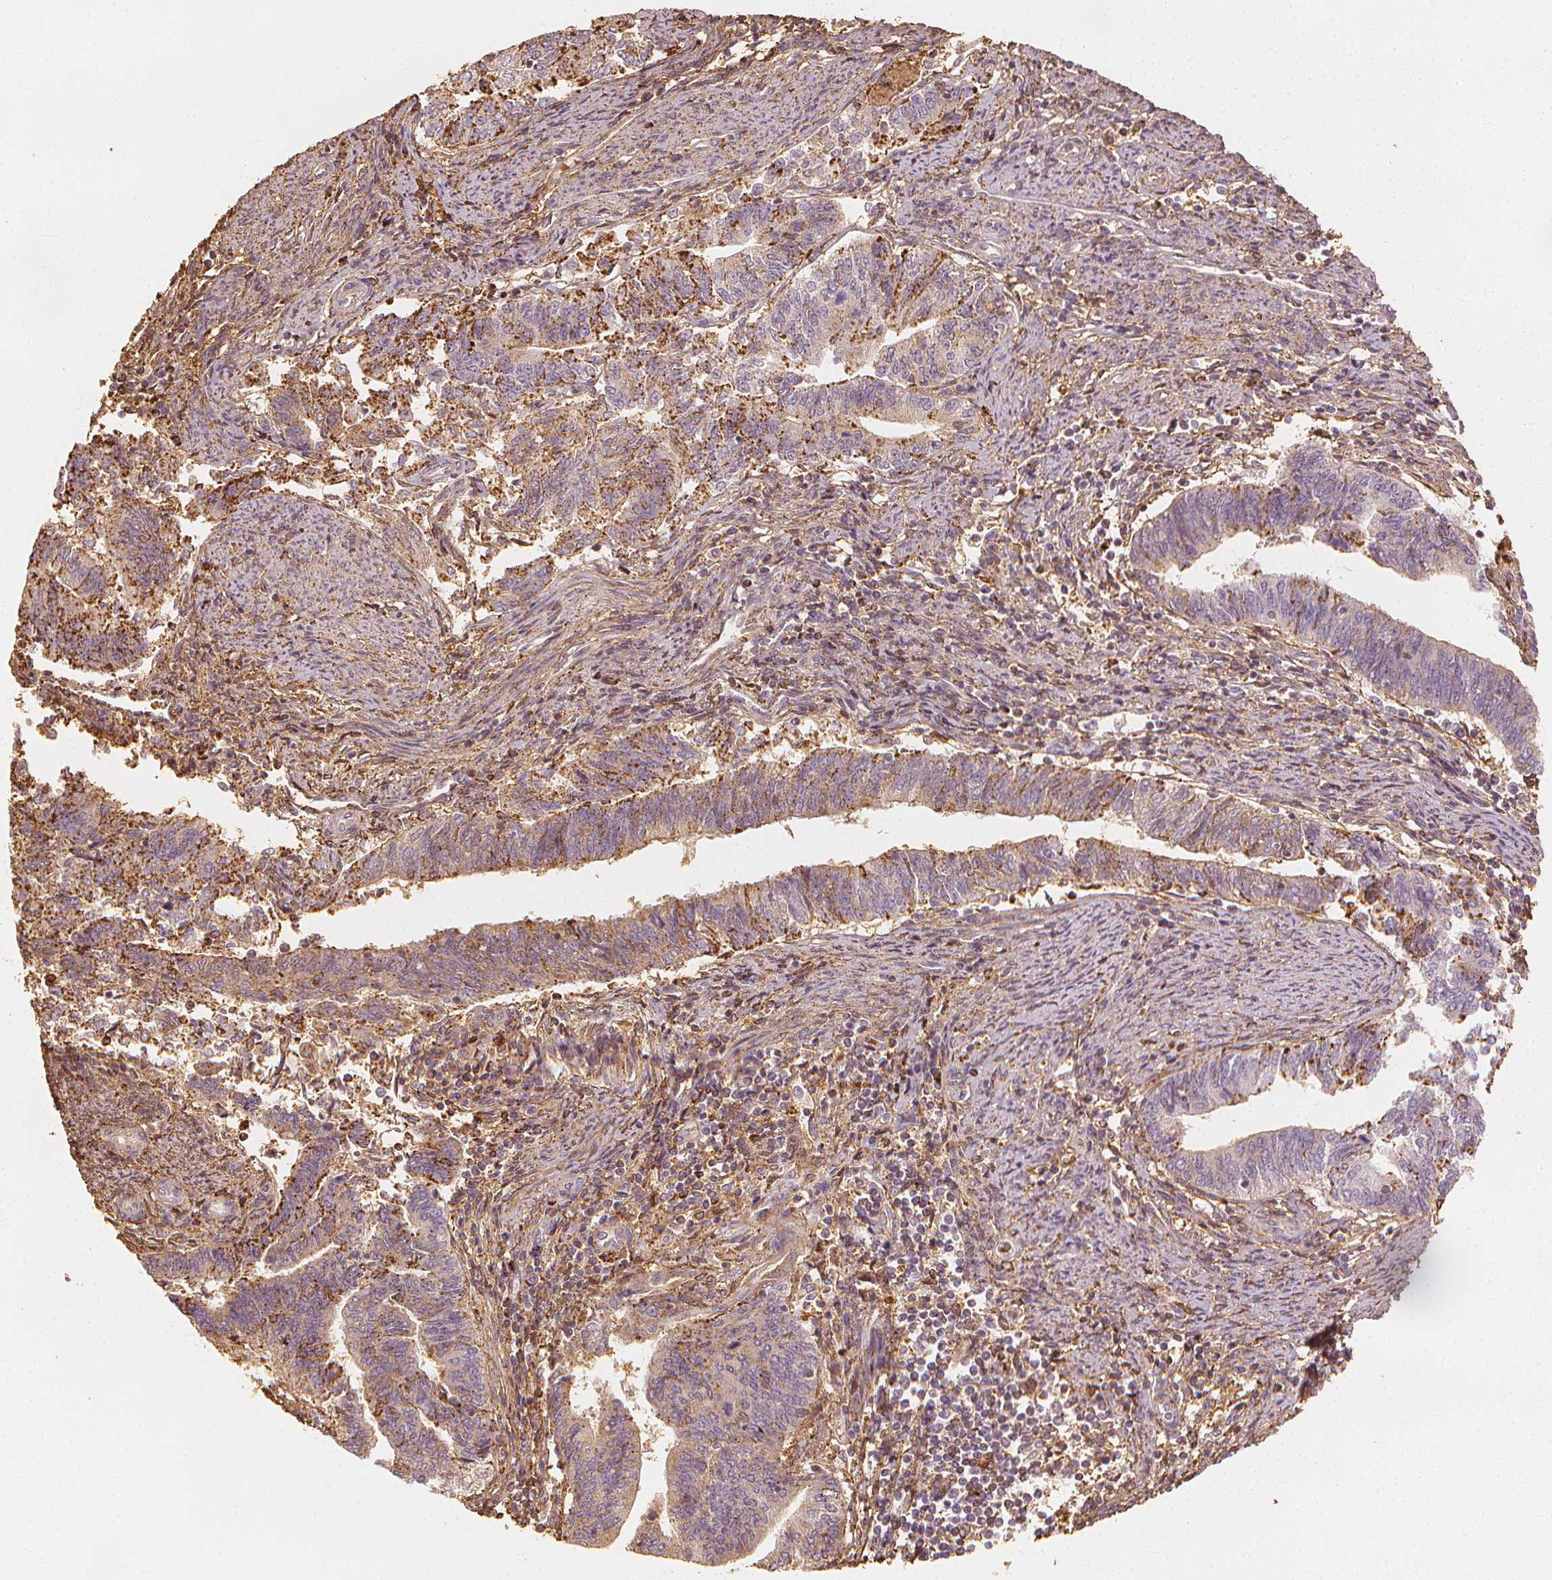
{"staining": {"intensity": "moderate", "quantity": "<25%", "location": "cytoplasmic/membranous"}, "tissue": "endometrial cancer", "cell_type": "Tumor cells", "image_type": "cancer", "snomed": [{"axis": "morphology", "description": "Adenocarcinoma, NOS"}, {"axis": "topography", "description": "Endometrium"}], "caption": "Protein expression analysis of endometrial adenocarcinoma reveals moderate cytoplasmic/membranous positivity in approximately <25% of tumor cells. The protein is stained brown, and the nuclei are stained in blue (DAB (3,3'-diaminobenzidine) IHC with brightfield microscopy, high magnification).", "gene": "ARHGAP26", "patient": {"sex": "female", "age": 65}}